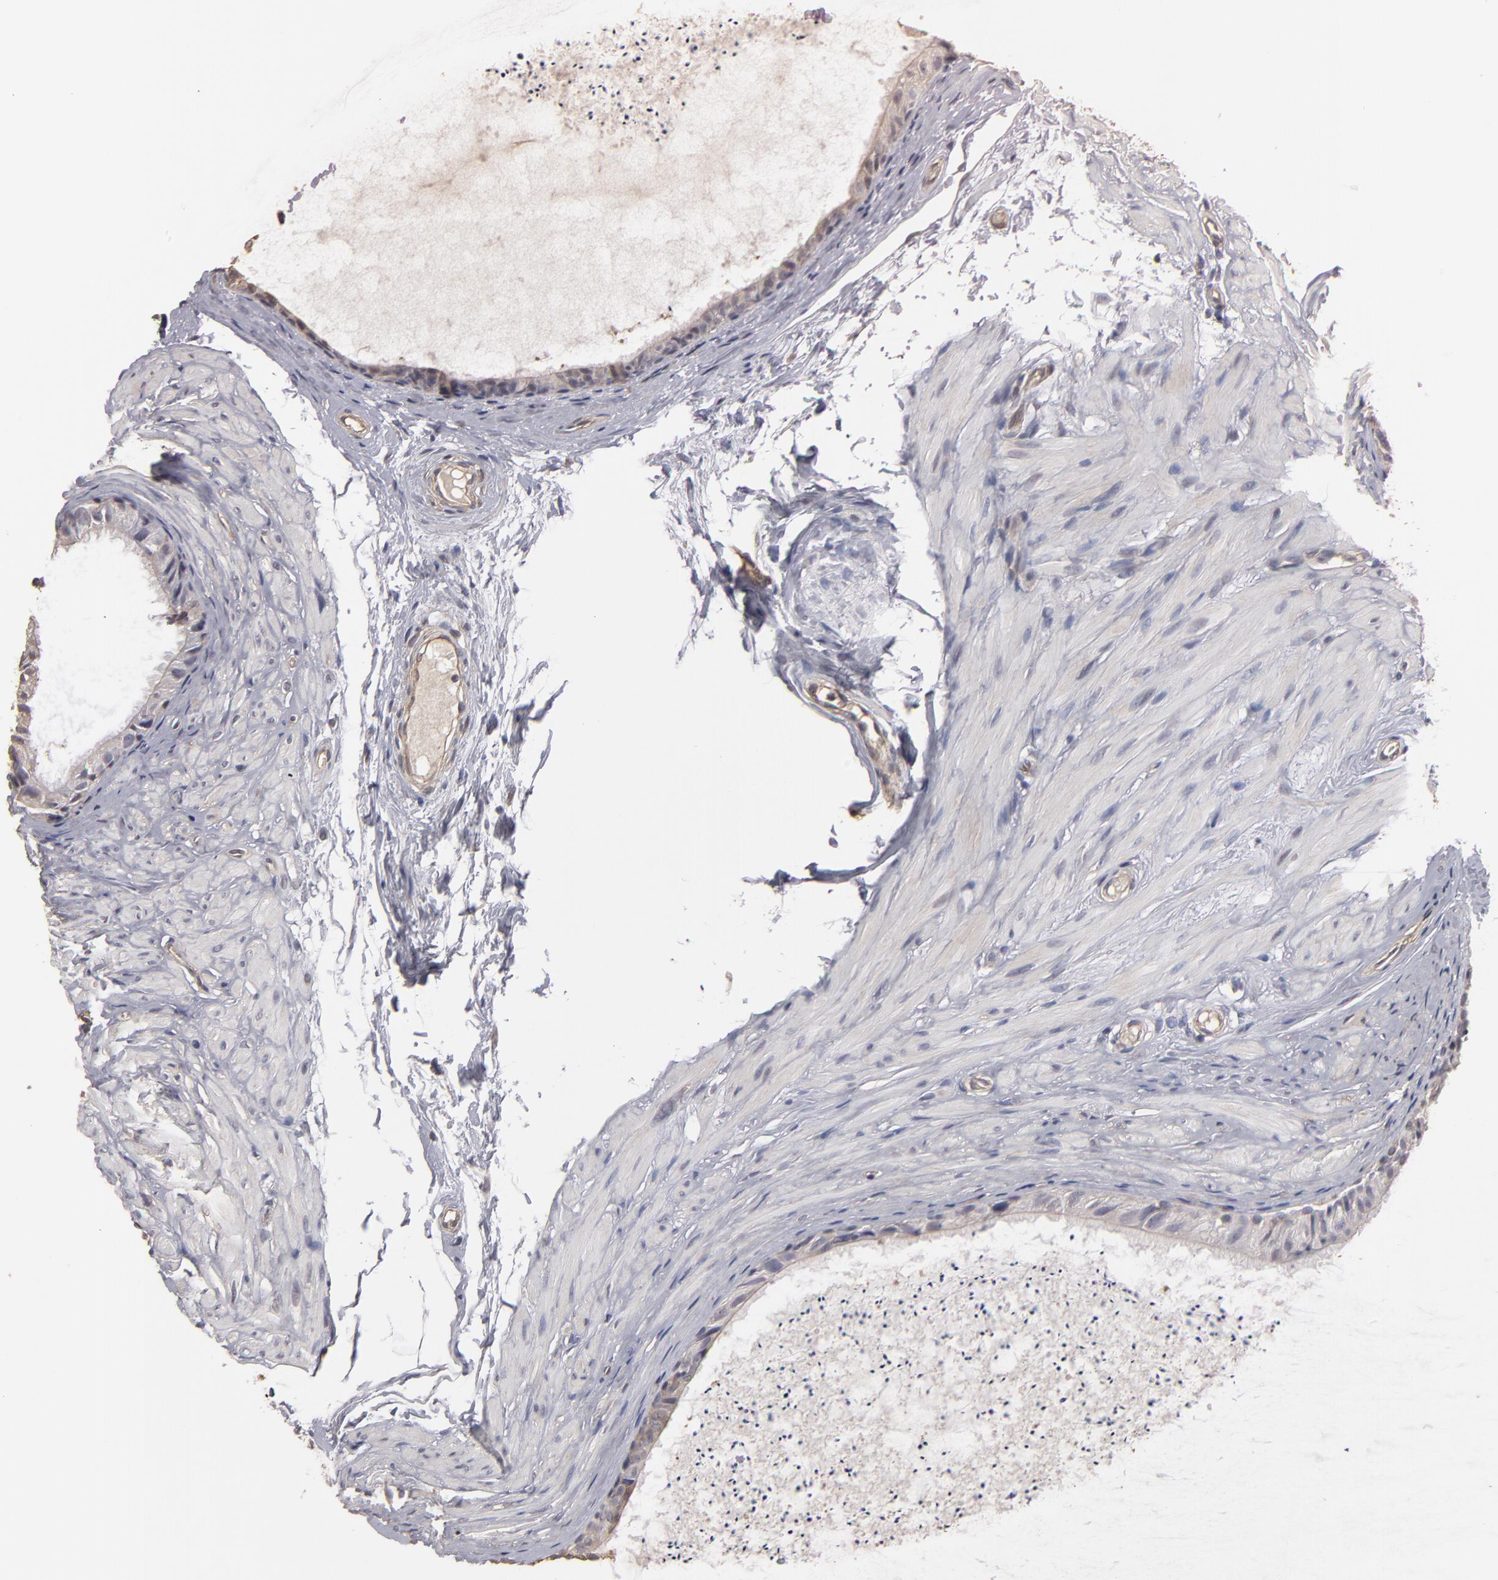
{"staining": {"intensity": "weak", "quantity": "25%-75%", "location": "cytoplasmic/membranous"}, "tissue": "epididymis", "cell_type": "Glandular cells", "image_type": "normal", "snomed": [{"axis": "morphology", "description": "Normal tissue, NOS"}, {"axis": "topography", "description": "Epididymis"}], "caption": "About 25%-75% of glandular cells in unremarkable epididymis reveal weak cytoplasmic/membranous protein positivity as visualized by brown immunohistochemical staining.", "gene": "RO60", "patient": {"sex": "male", "age": 77}}